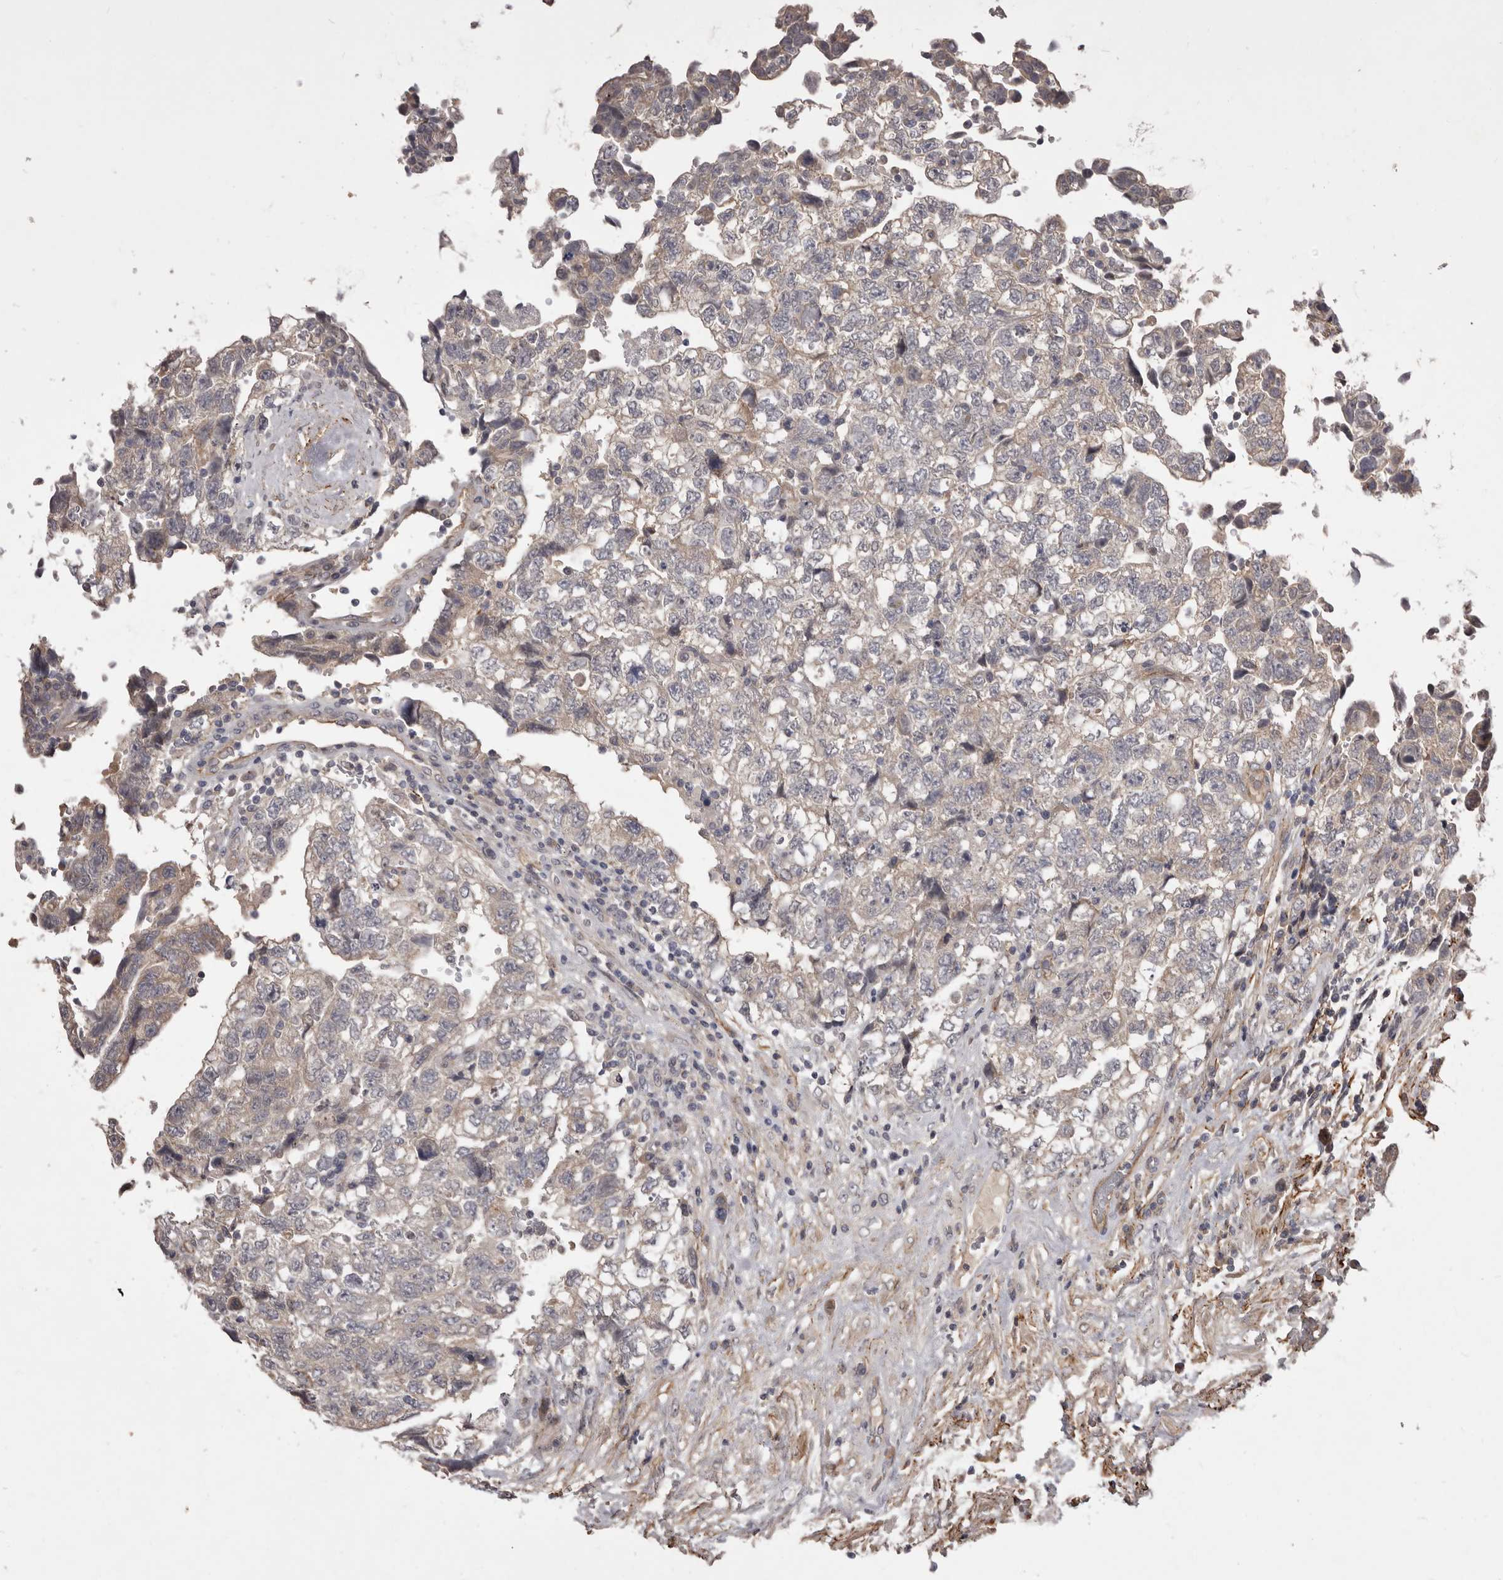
{"staining": {"intensity": "weak", "quantity": "<25%", "location": "cytoplasmic/membranous"}, "tissue": "testis cancer", "cell_type": "Tumor cells", "image_type": "cancer", "snomed": [{"axis": "morphology", "description": "Carcinoma, Embryonal, NOS"}, {"axis": "topography", "description": "Testis"}], "caption": "The IHC image has no significant expression in tumor cells of testis cancer tissue. (Stains: DAB (3,3'-diaminobenzidine) IHC with hematoxylin counter stain, Microscopy: brightfield microscopy at high magnification).", "gene": "HBS1L", "patient": {"sex": "male", "age": 36}}